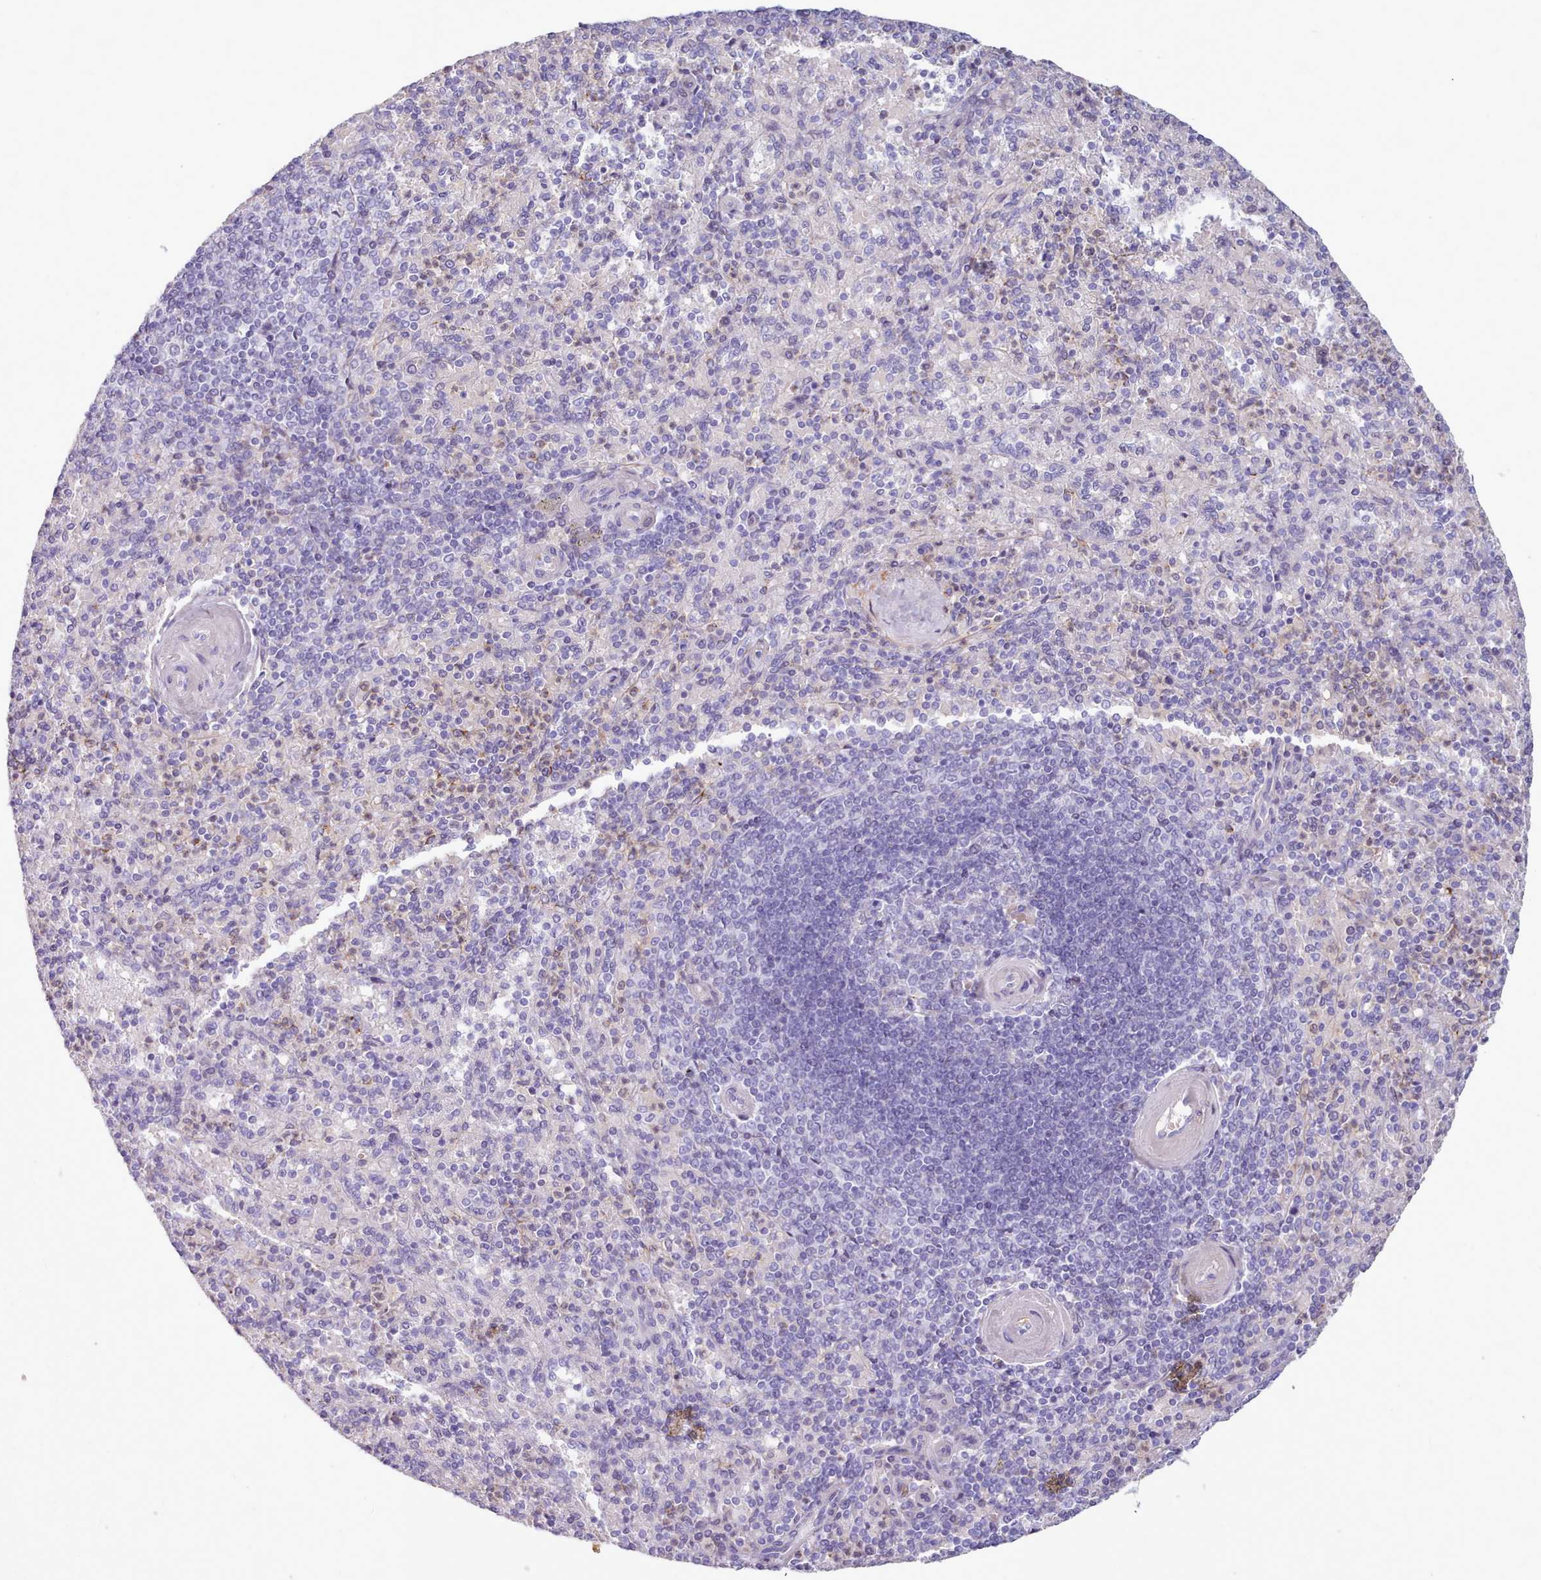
{"staining": {"intensity": "weak", "quantity": "<25%", "location": "cytoplasmic/membranous"}, "tissue": "spleen", "cell_type": "Cells in red pulp", "image_type": "normal", "snomed": [{"axis": "morphology", "description": "Normal tissue, NOS"}, {"axis": "topography", "description": "Spleen"}], "caption": "DAB (3,3'-diaminobenzidine) immunohistochemical staining of benign human spleen exhibits no significant staining in cells in red pulp. (DAB (3,3'-diaminobenzidine) immunohistochemistry visualized using brightfield microscopy, high magnification).", "gene": "NKX1", "patient": {"sex": "male", "age": 82}}